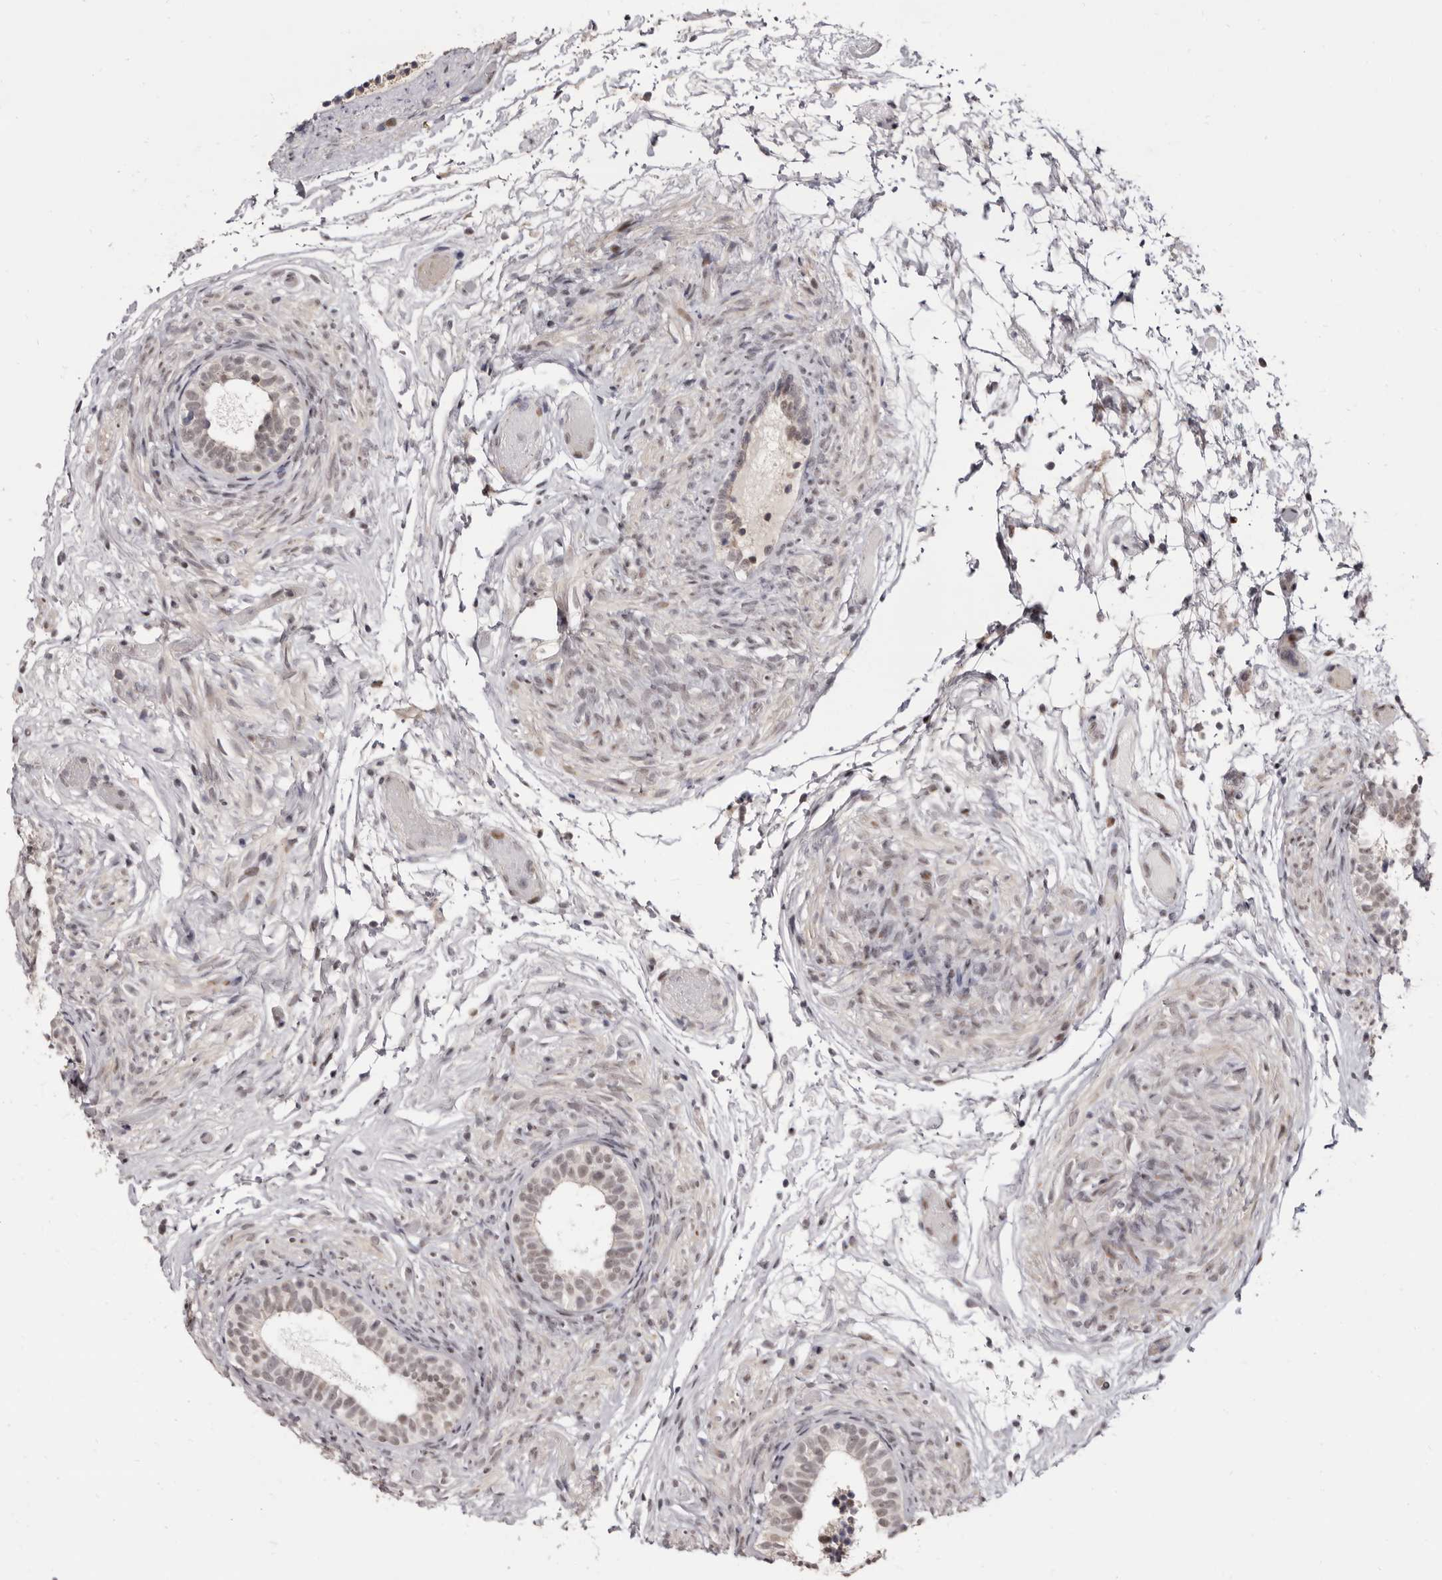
{"staining": {"intensity": "moderate", "quantity": "25%-75%", "location": "cytoplasmic/membranous,nuclear"}, "tissue": "epididymis", "cell_type": "Glandular cells", "image_type": "normal", "snomed": [{"axis": "morphology", "description": "Normal tissue, NOS"}, {"axis": "topography", "description": "Epididymis"}], "caption": "Normal epididymis reveals moderate cytoplasmic/membranous,nuclear staining in about 25%-75% of glandular cells (brown staining indicates protein expression, while blue staining denotes nuclei)..", "gene": "ZNF326", "patient": {"sex": "male", "age": 5}}